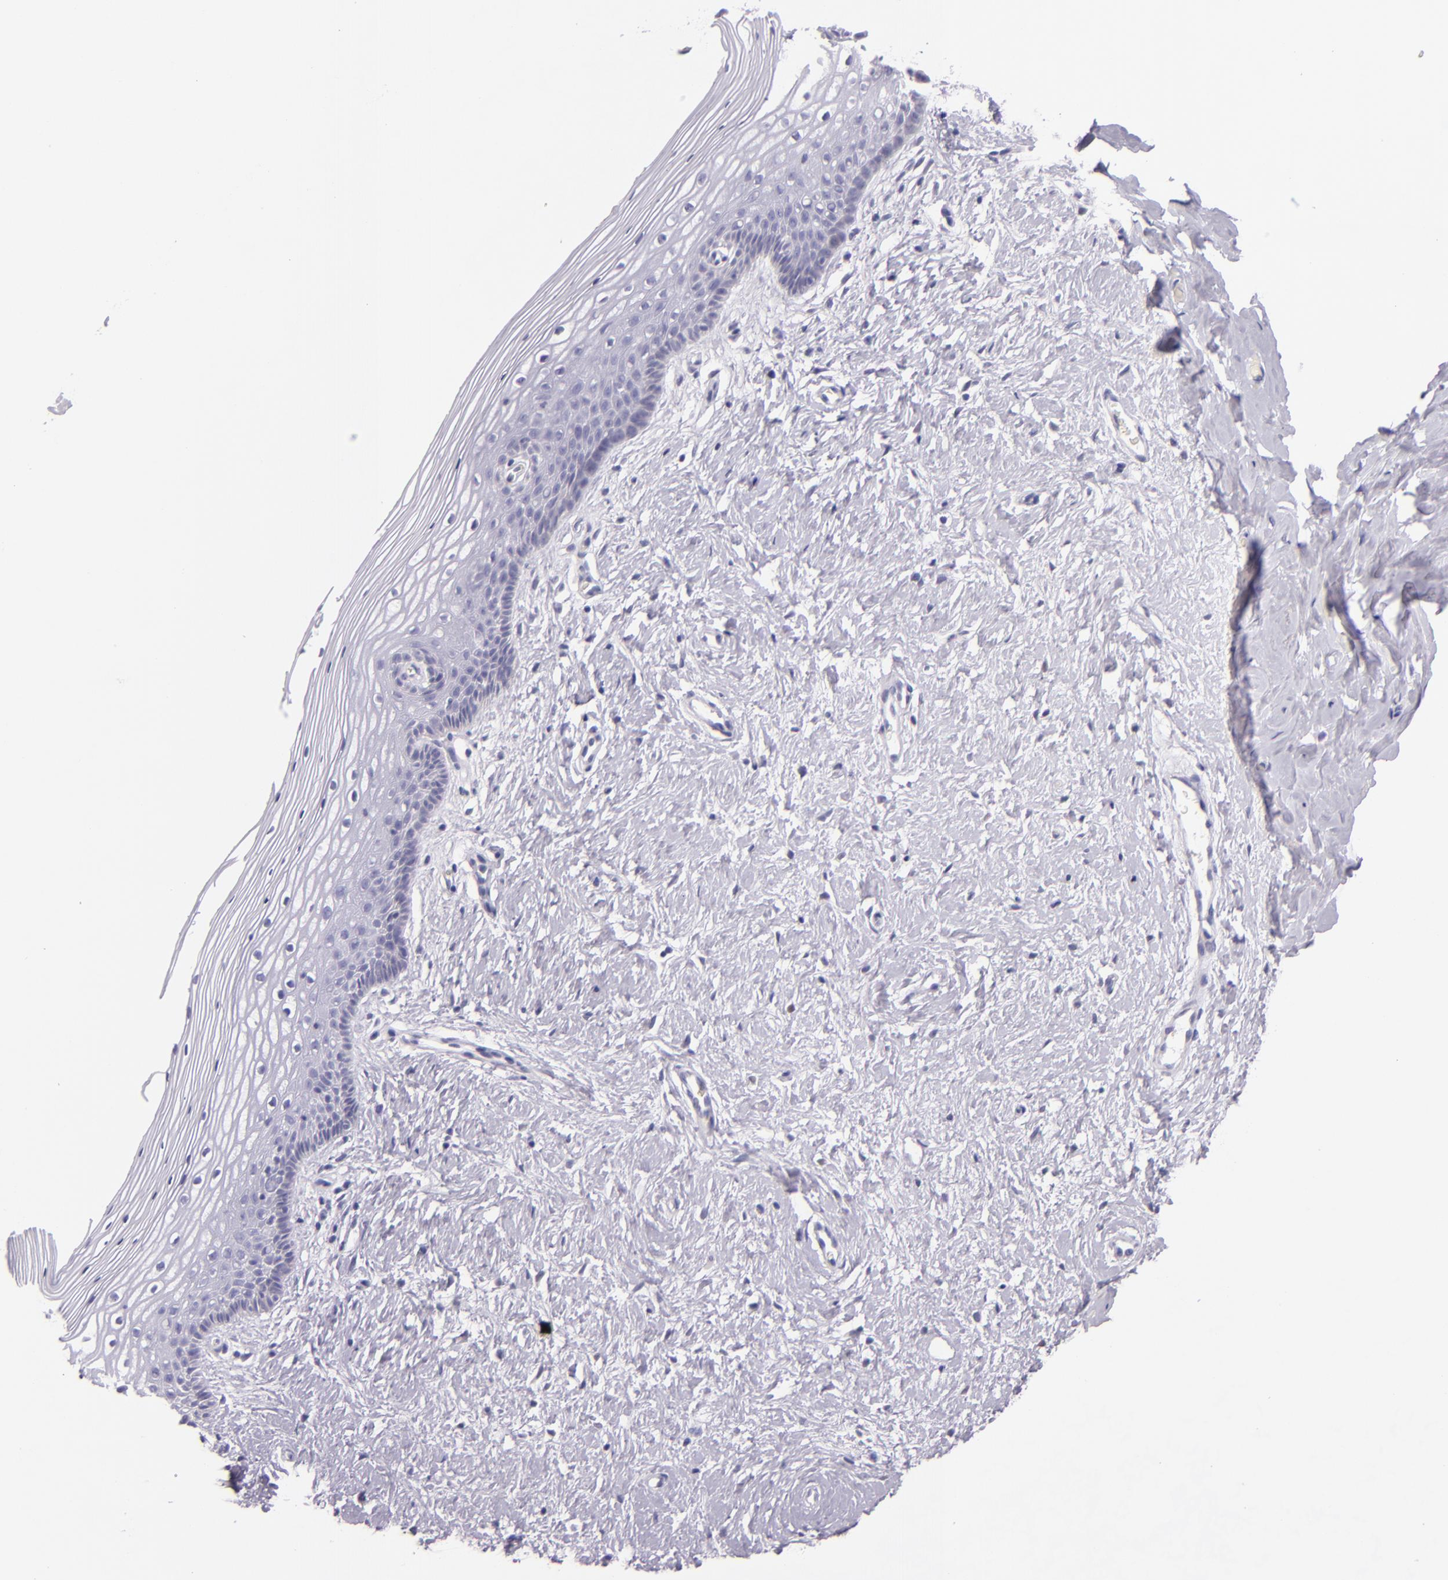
{"staining": {"intensity": "negative", "quantity": "none", "location": "none"}, "tissue": "vagina", "cell_type": "Squamous epithelial cells", "image_type": "normal", "snomed": [{"axis": "morphology", "description": "Normal tissue, NOS"}, {"axis": "topography", "description": "Vagina"}], "caption": "This histopathology image is of benign vagina stained with IHC to label a protein in brown with the nuclei are counter-stained blue. There is no expression in squamous epithelial cells.", "gene": "HSP90AA1", "patient": {"sex": "female", "age": 46}}